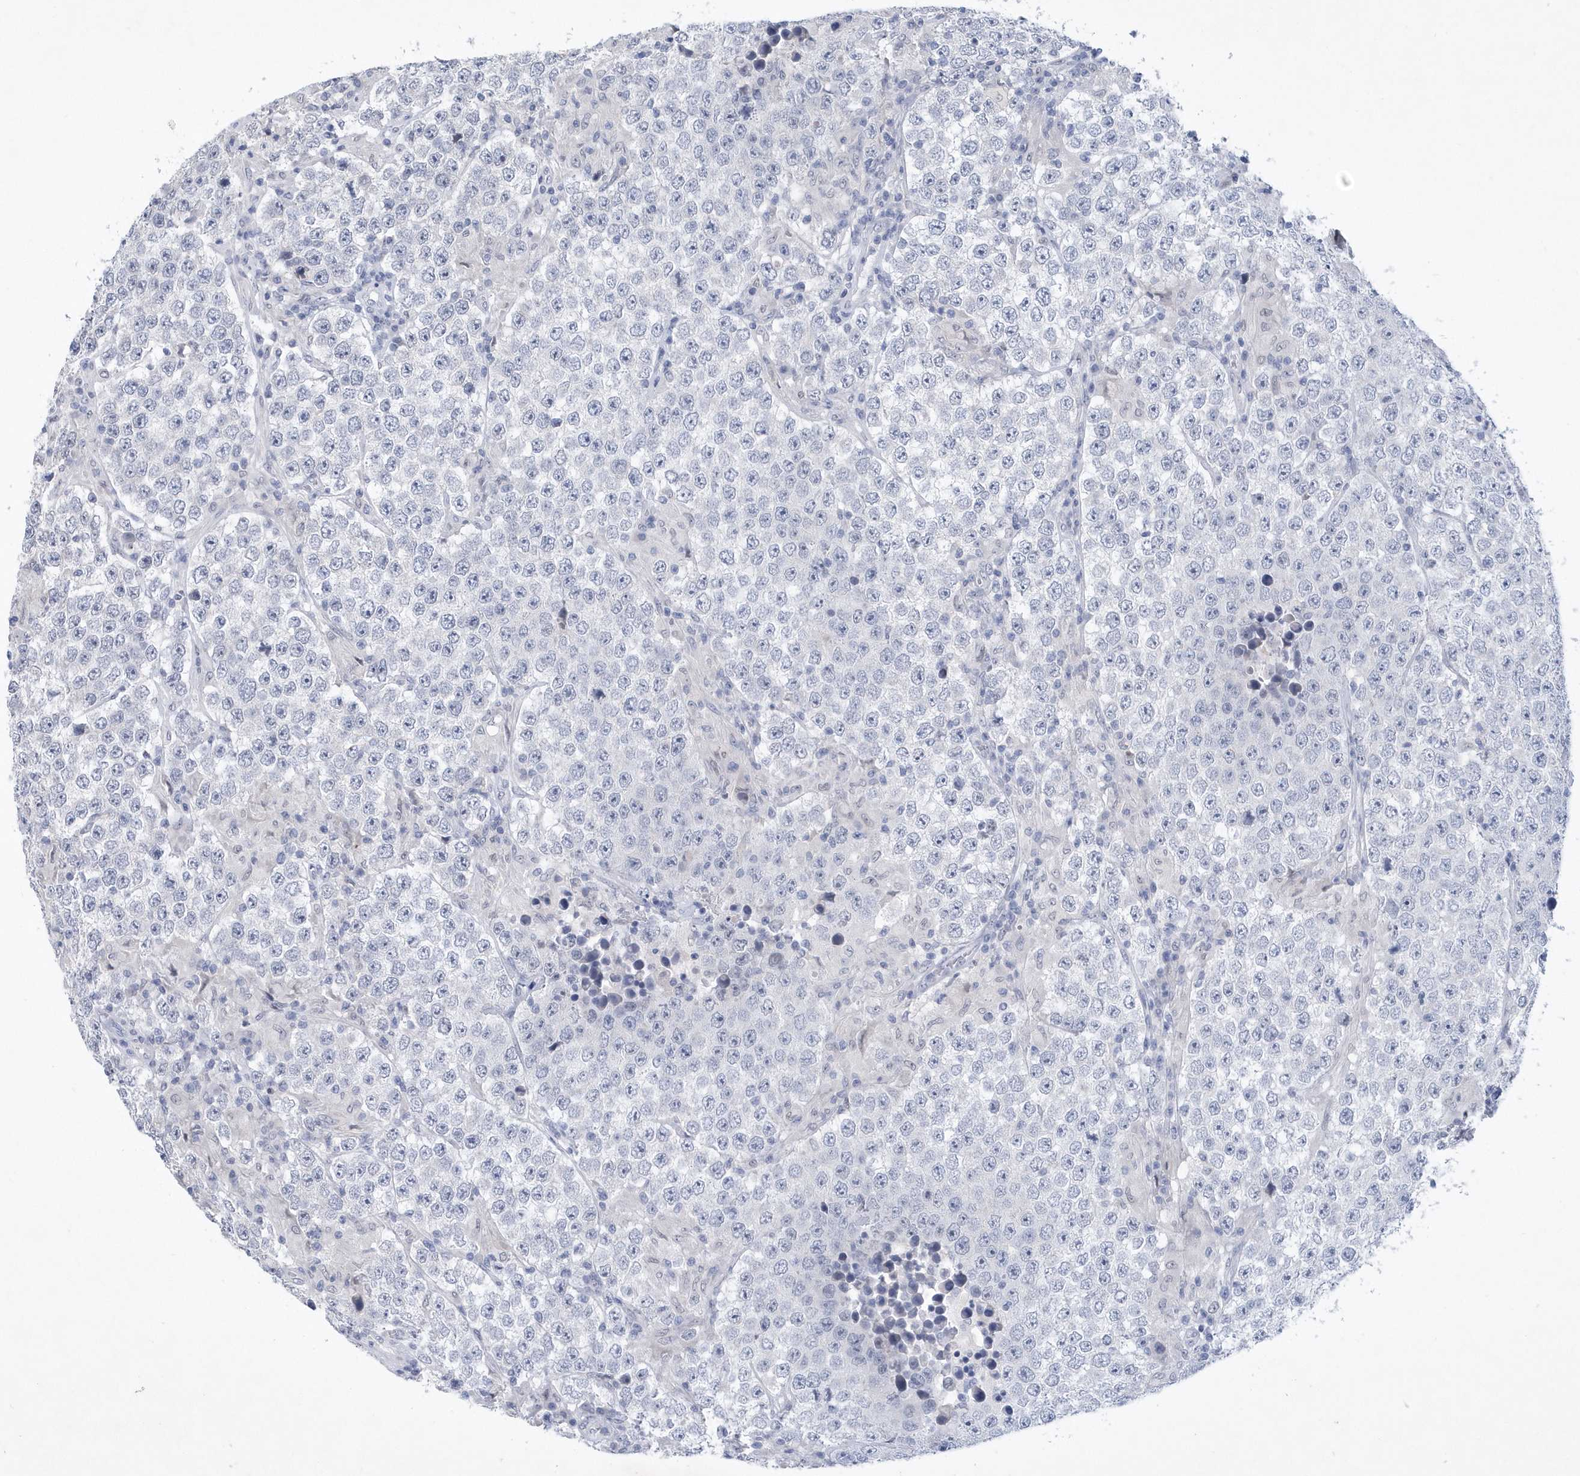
{"staining": {"intensity": "negative", "quantity": "none", "location": "none"}, "tissue": "testis cancer", "cell_type": "Tumor cells", "image_type": "cancer", "snomed": [{"axis": "morphology", "description": "Normal tissue, NOS"}, {"axis": "morphology", "description": "Urothelial carcinoma, High grade"}, {"axis": "morphology", "description": "Seminoma, NOS"}, {"axis": "morphology", "description": "Carcinoma, Embryonal, NOS"}, {"axis": "topography", "description": "Urinary bladder"}, {"axis": "topography", "description": "Testis"}], "caption": "IHC photomicrograph of testis embryonal carcinoma stained for a protein (brown), which reveals no positivity in tumor cells.", "gene": "SRGAP3", "patient": {"sex": "male", "age": 41}}